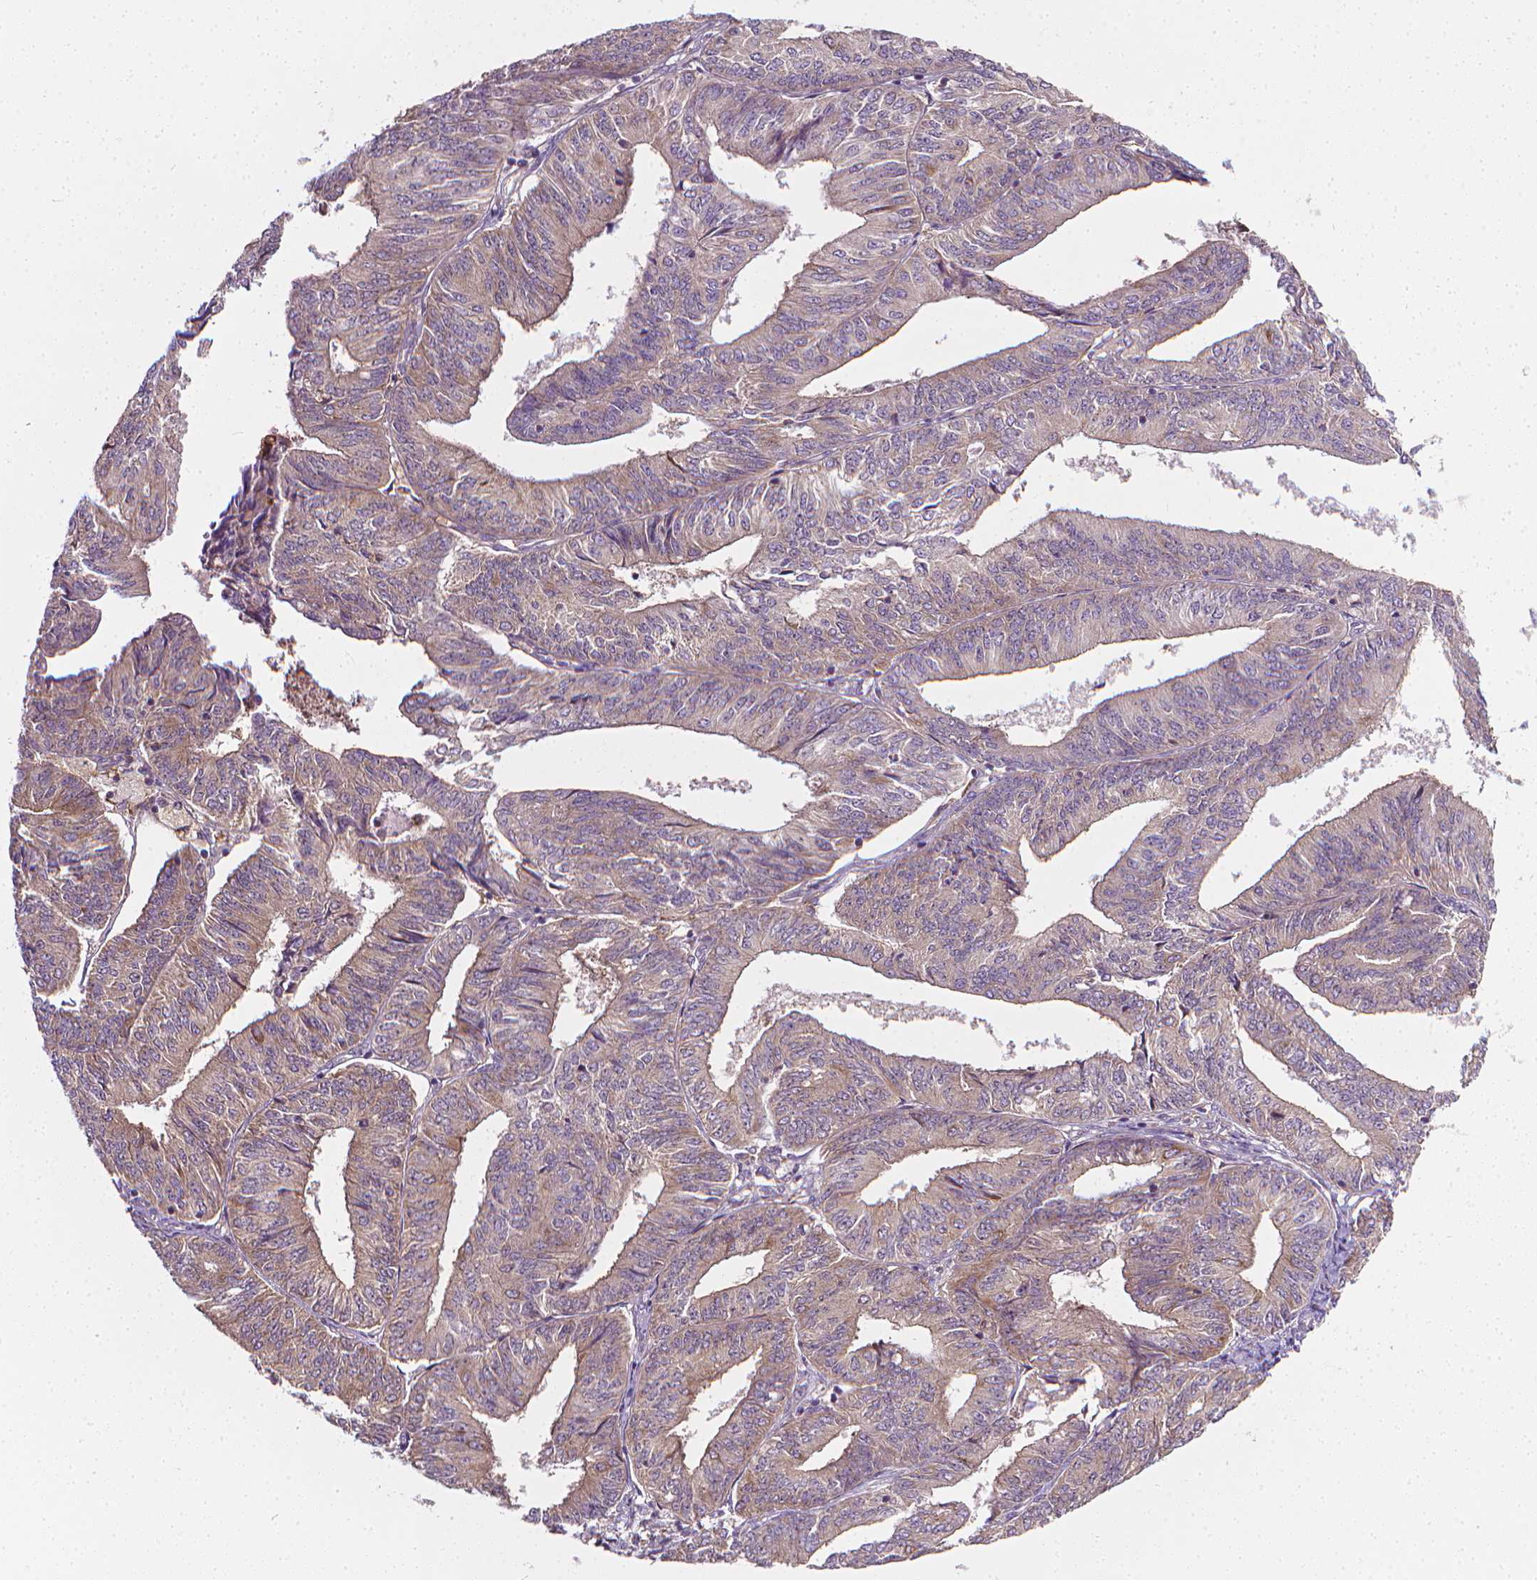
{"staining": {"intensity": "weak", "quantity": ">75%", "location": "cytoplasmic/membranous"}, "tissue": "endometrial cancer", "cell_type": "Tumor cells", "image_type": "cancer", "snomed": [{"axis": "morphology", "description": "Adenocarcinoma, NOS"}, {"axis": "topography", "description": "Endometrium"}], "caption": "The micrograph displays a brown stain indicating the presence of a protein in the cytoplasmic/membranous of tumor cells in endometrial cancer. (Brightfield microscopy of DAB IHC at high magnification).", "gene": "PRAG1", "patient": {"sex": "female", "age": 58}}